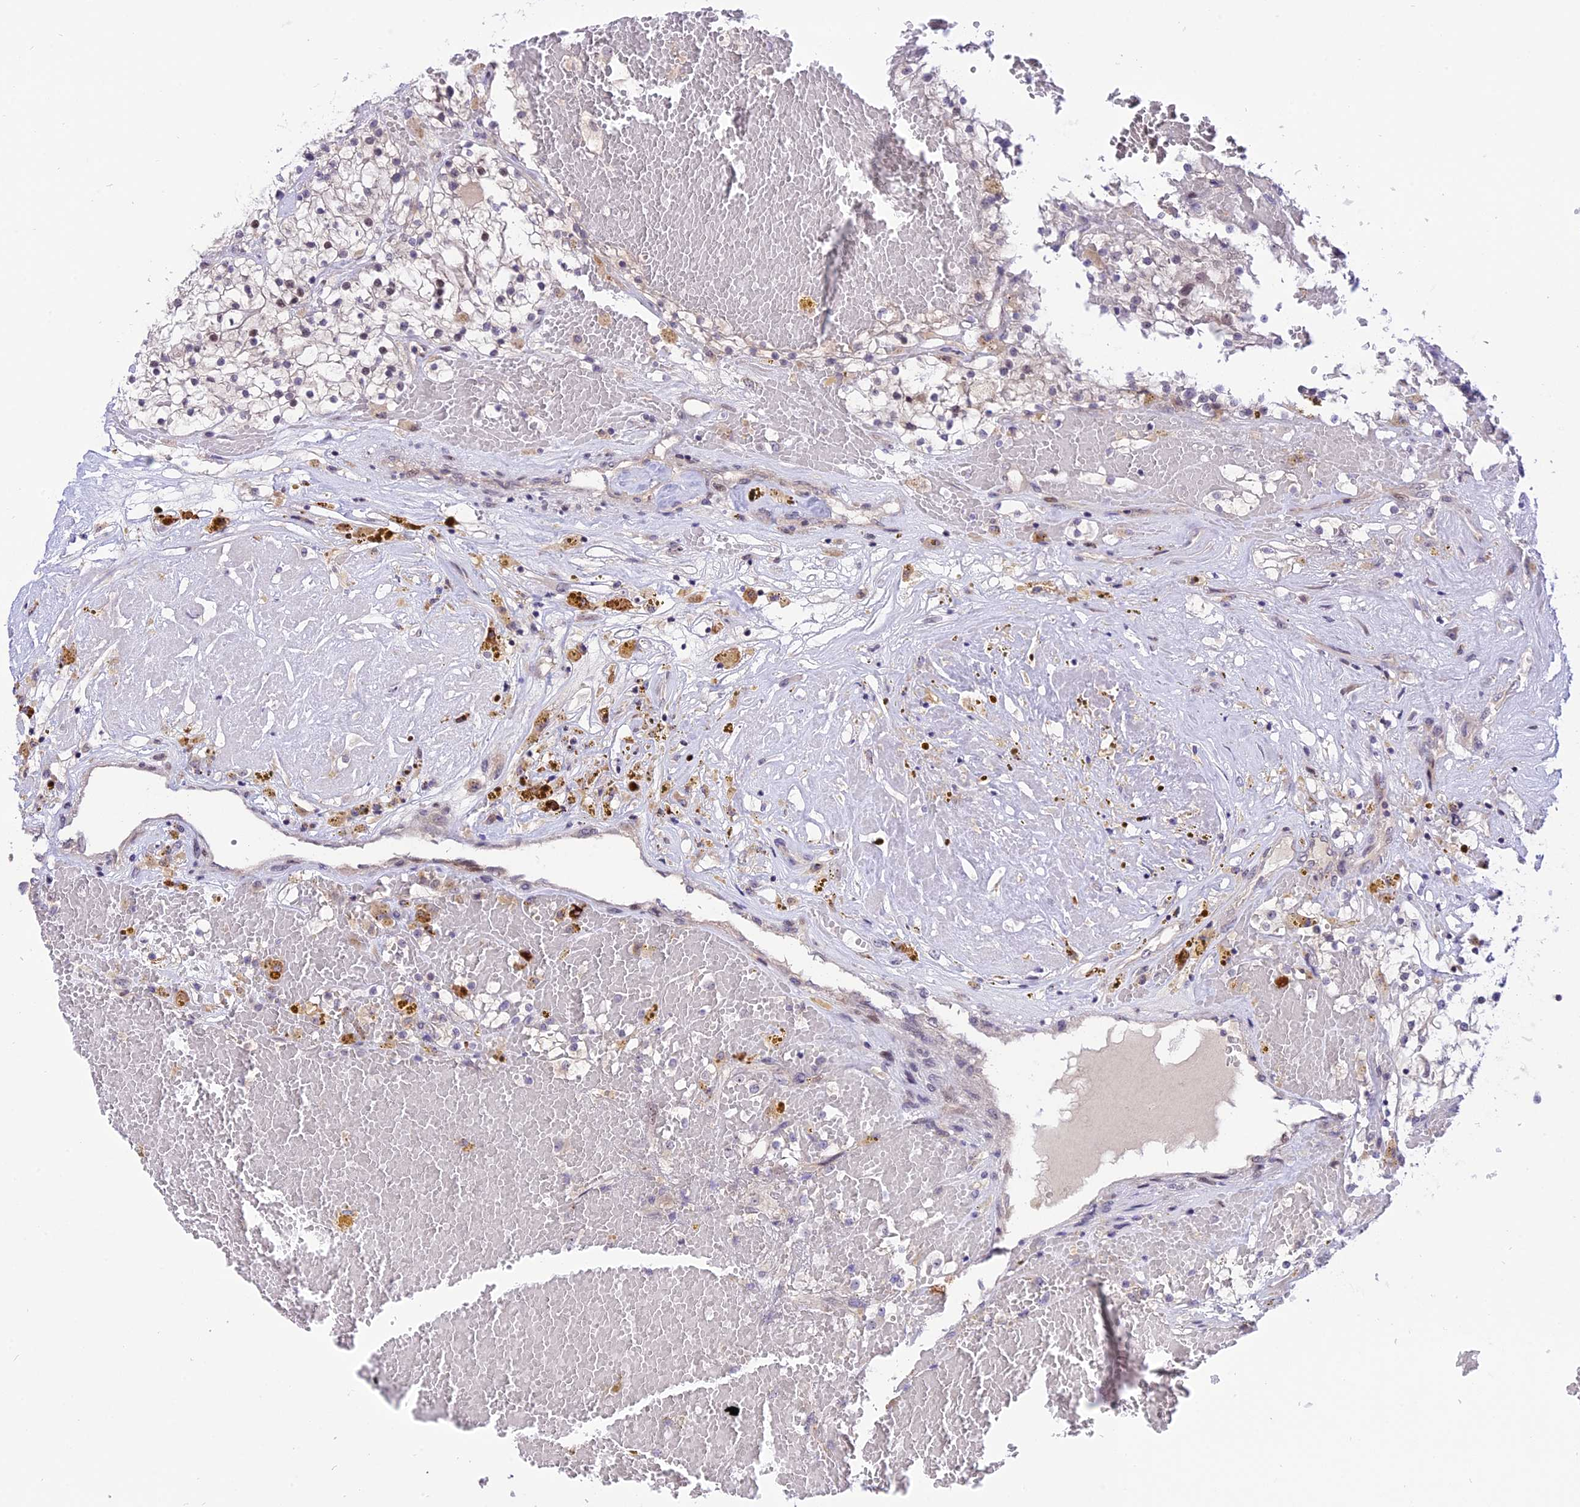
{"staining": {"intensity": "weak", "quantity": "<25%", "location": "nuclear"}, "tissue": "renal cancer", "cell_type": "Tumor cells", "image_type": "cancer", "snomed": [{"axis": "morphology", "description": "Normal tissue, NOS"}, {"axis": "morphology", "description": "Adenocarcinoma, NOS"}, {"axis": "topography", "description": "Kidney"}], "caption": "Renal cancer (adenocarcinoma) stained for a protein using IHC exhibits no positivity tumor cells.", "gene": "ZNF837", "patient": {"sex": "male", "age": 68}}